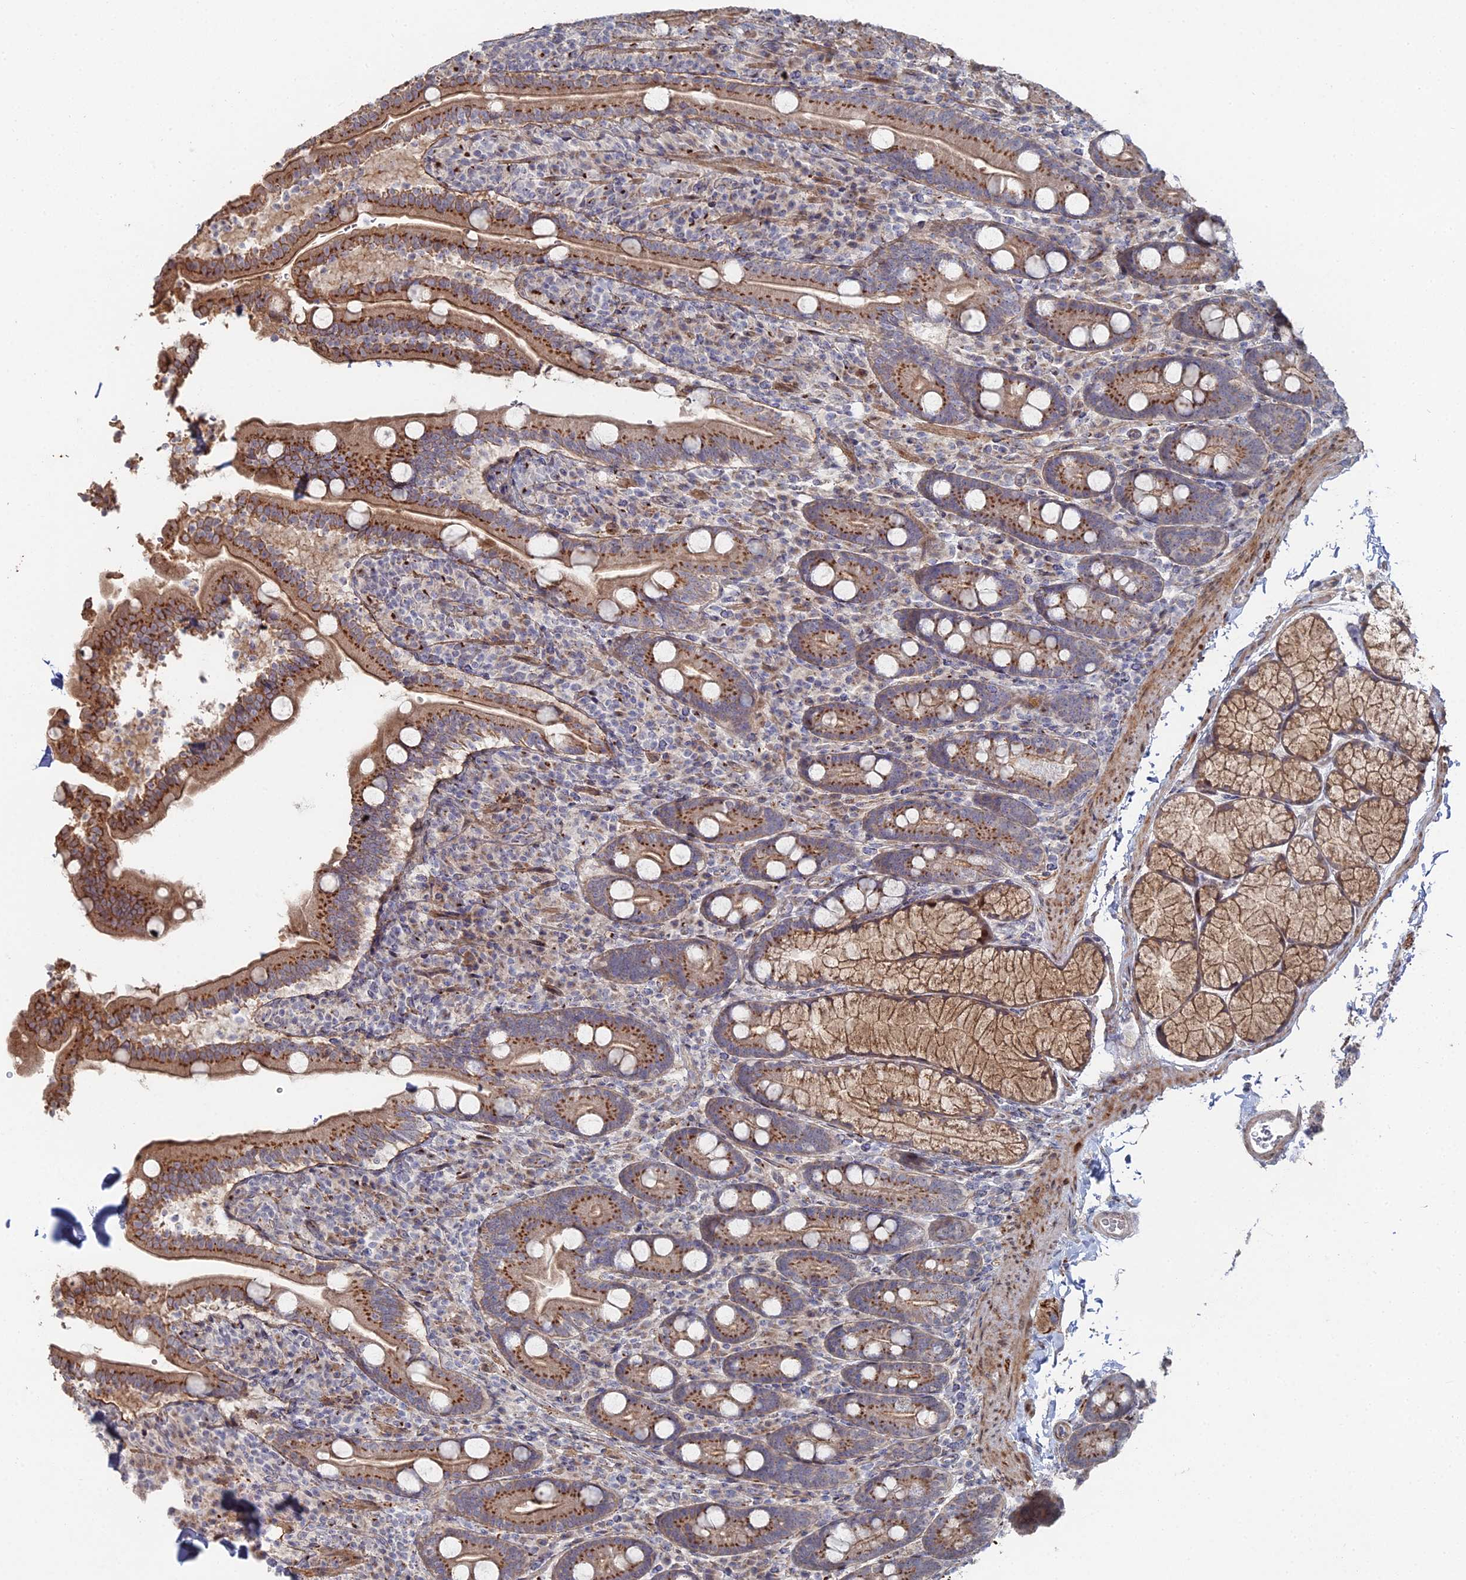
{"staining": {"intensity": "moderate", "quantity": ">75%", "location": "cytoplasmic/membranous"}, "tissue": "duodenum", "cell_type": "Glandular cells", "image_type": "normal", "snomed": [{"axis": "morphology", "description": "Normal tissue, NOS"}, {"axis": "topography", "description": "Duodenum"}], "caption": "High-magnification brightfield microscopy of unremarkable duodenum stained with DAB (3,3'-diaminobenzidine) (brown) and counterstained with hematoxylin (blue). glandular cells exhibit moderate cytoplasmic/membranous expression is present in about>75% of cells. Immunohistochemistry stains the protein of interest in brown and the nuclei are stained blue.", "gene": "SGMS1", "patient": {"sex": "male", "age": 35}}